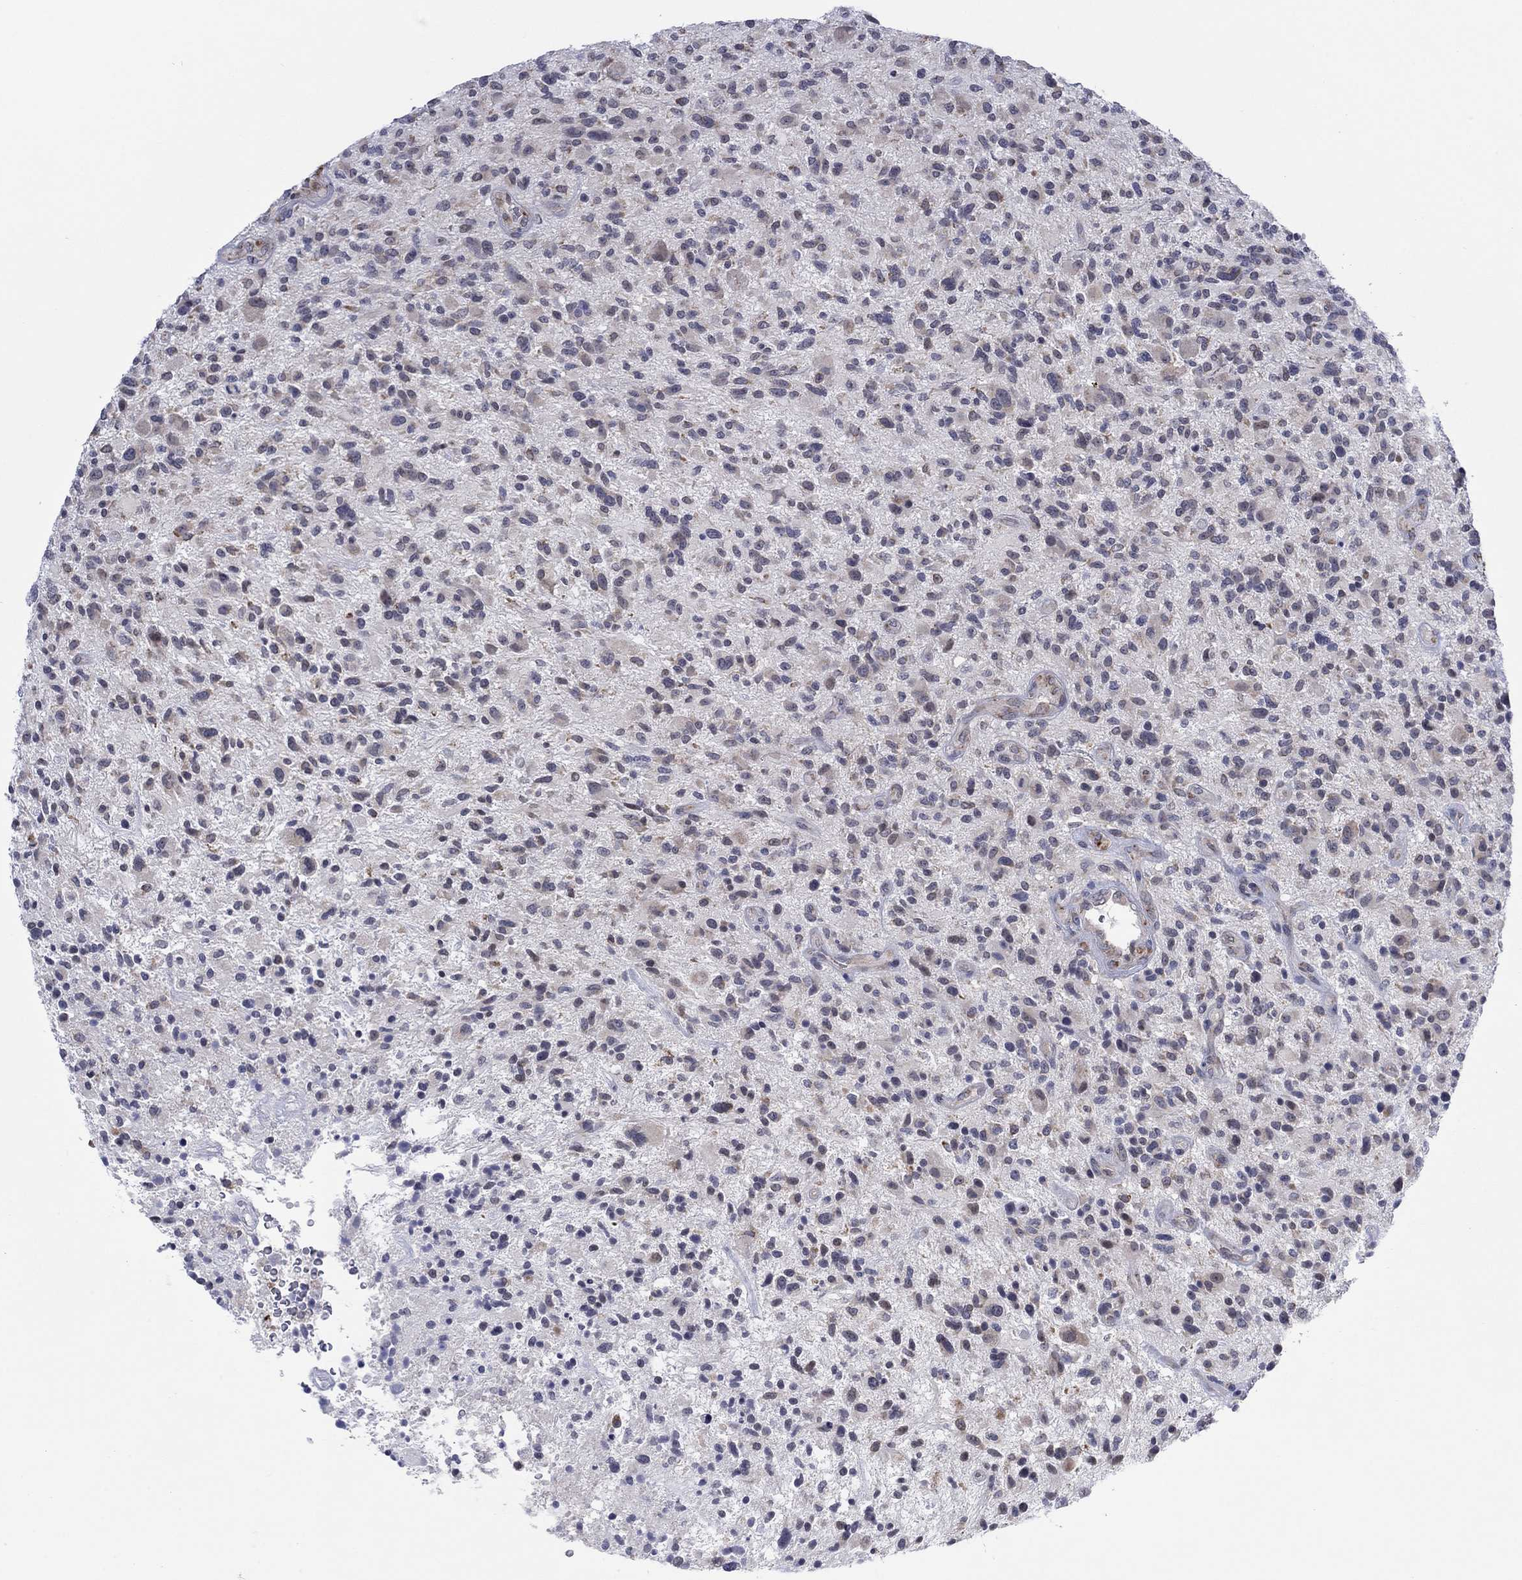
{"staining": {"intensity": "negative", "quantity": "none", "location": "none"}, "tissue": "glioma", "cell_type": "Tumor cells", "image_type": "cancer", "snomed": [{"axis": "morphology", "description": "Glioma, malignant, High grade"}, {"axis": "topography", "description": "Brain"}], "caption": "An immunohistochemistry (IHC) photomicrograph of glioma is shown. There is no staining in tumor cells of glioma.", "gene": "MTRFR", "patient": {"sex": "male", "age": 47}}